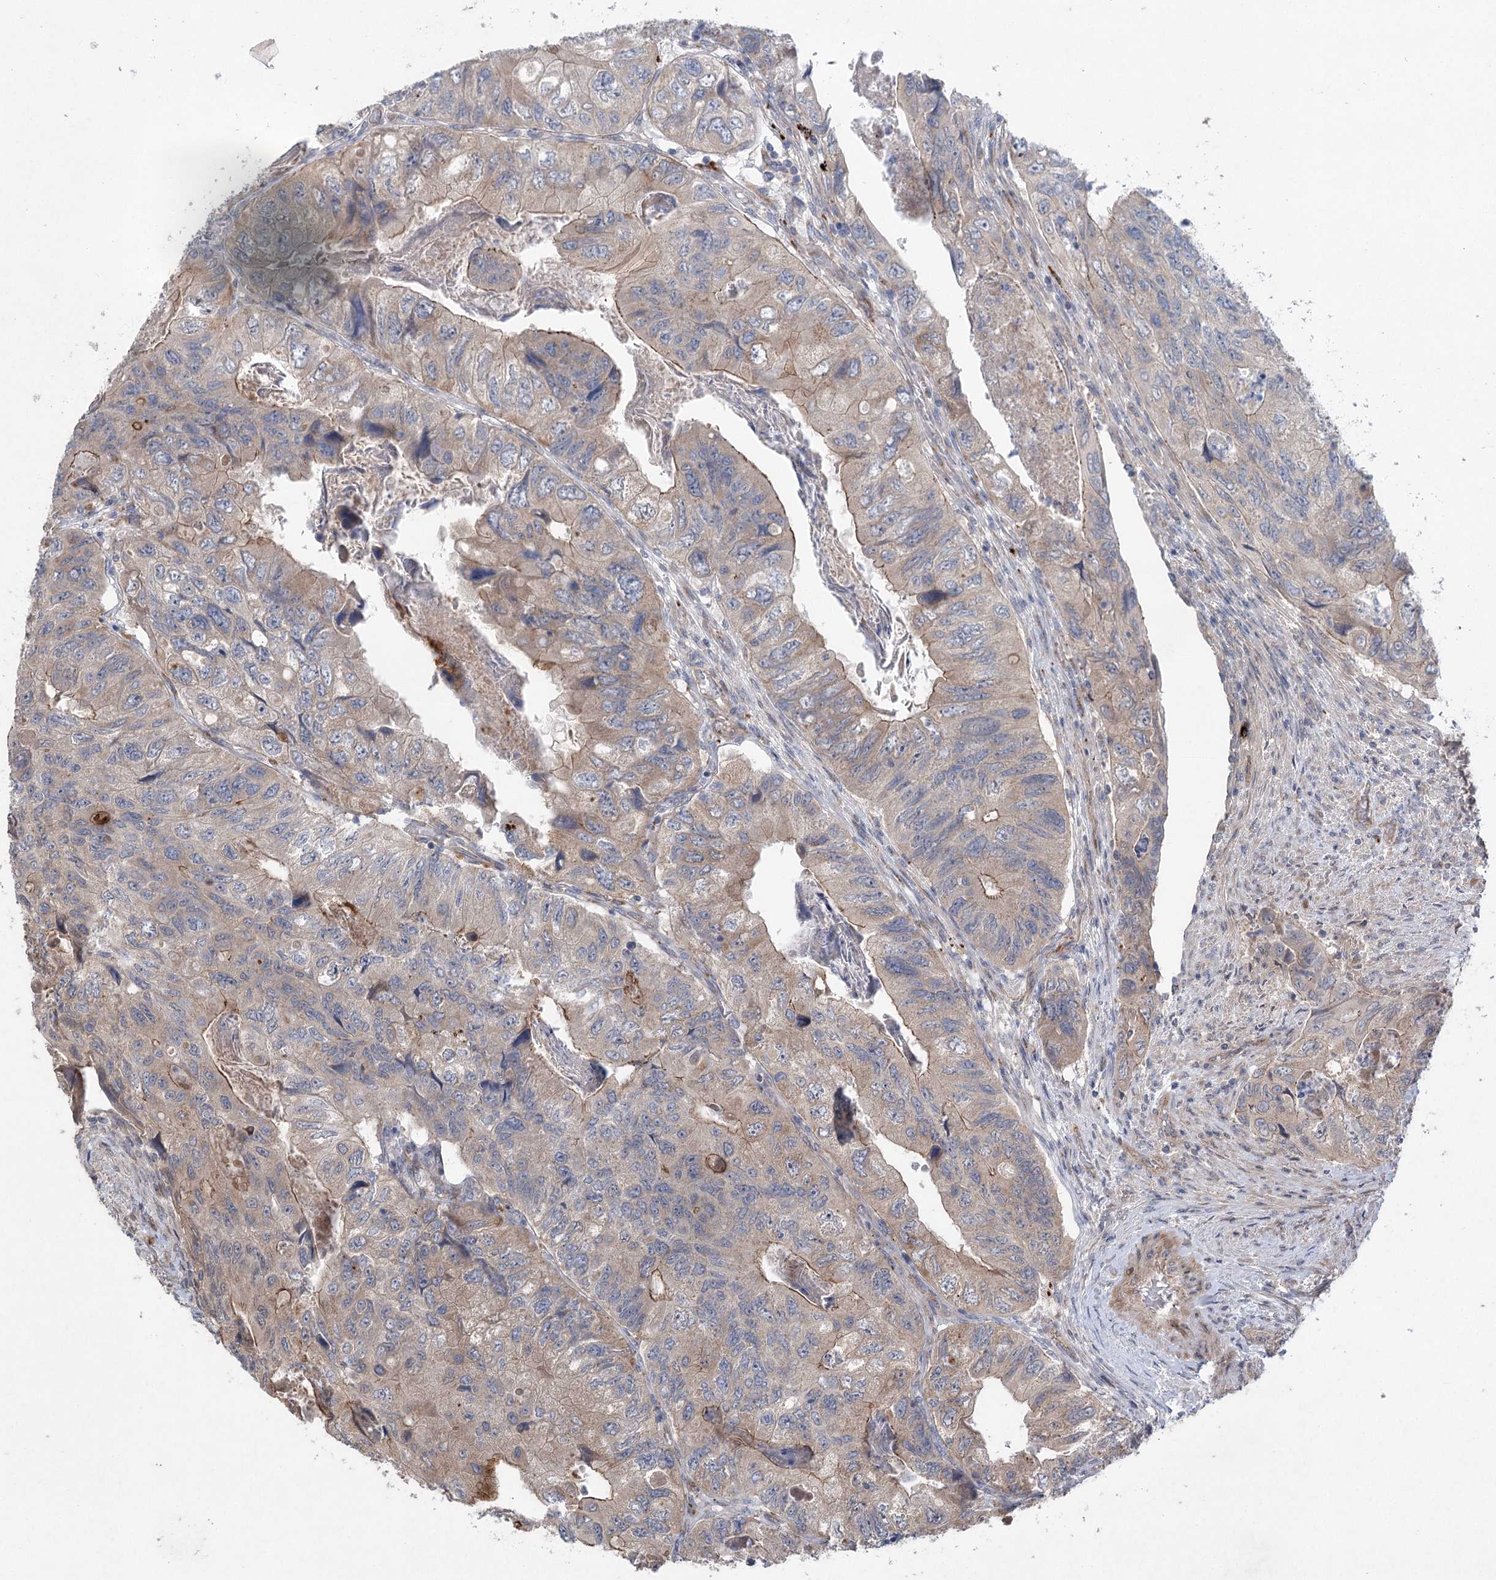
{"staining": {"intensity": "weak", "quantity": "25%-75%", "location": "cytoplasmic/membranous"}, "tissue": "colorectal cancer", "cell_type": "Tumor cells", "image_type": "cancer", "snomed": [{"axis": "morphology", "description": "Adenocarcinoma, NOS"}, {"axis": "topography", "description": "Rectum"}], "caption": "High-power microscopy captured an IHC image of adenocarcinoma (colorectal), revealing weak cytoplasmic/membranous expression in approximately 25%-75% of tumor cells.", "gene": "METTL24", "patient": {"sex": "male", "age": 63}}